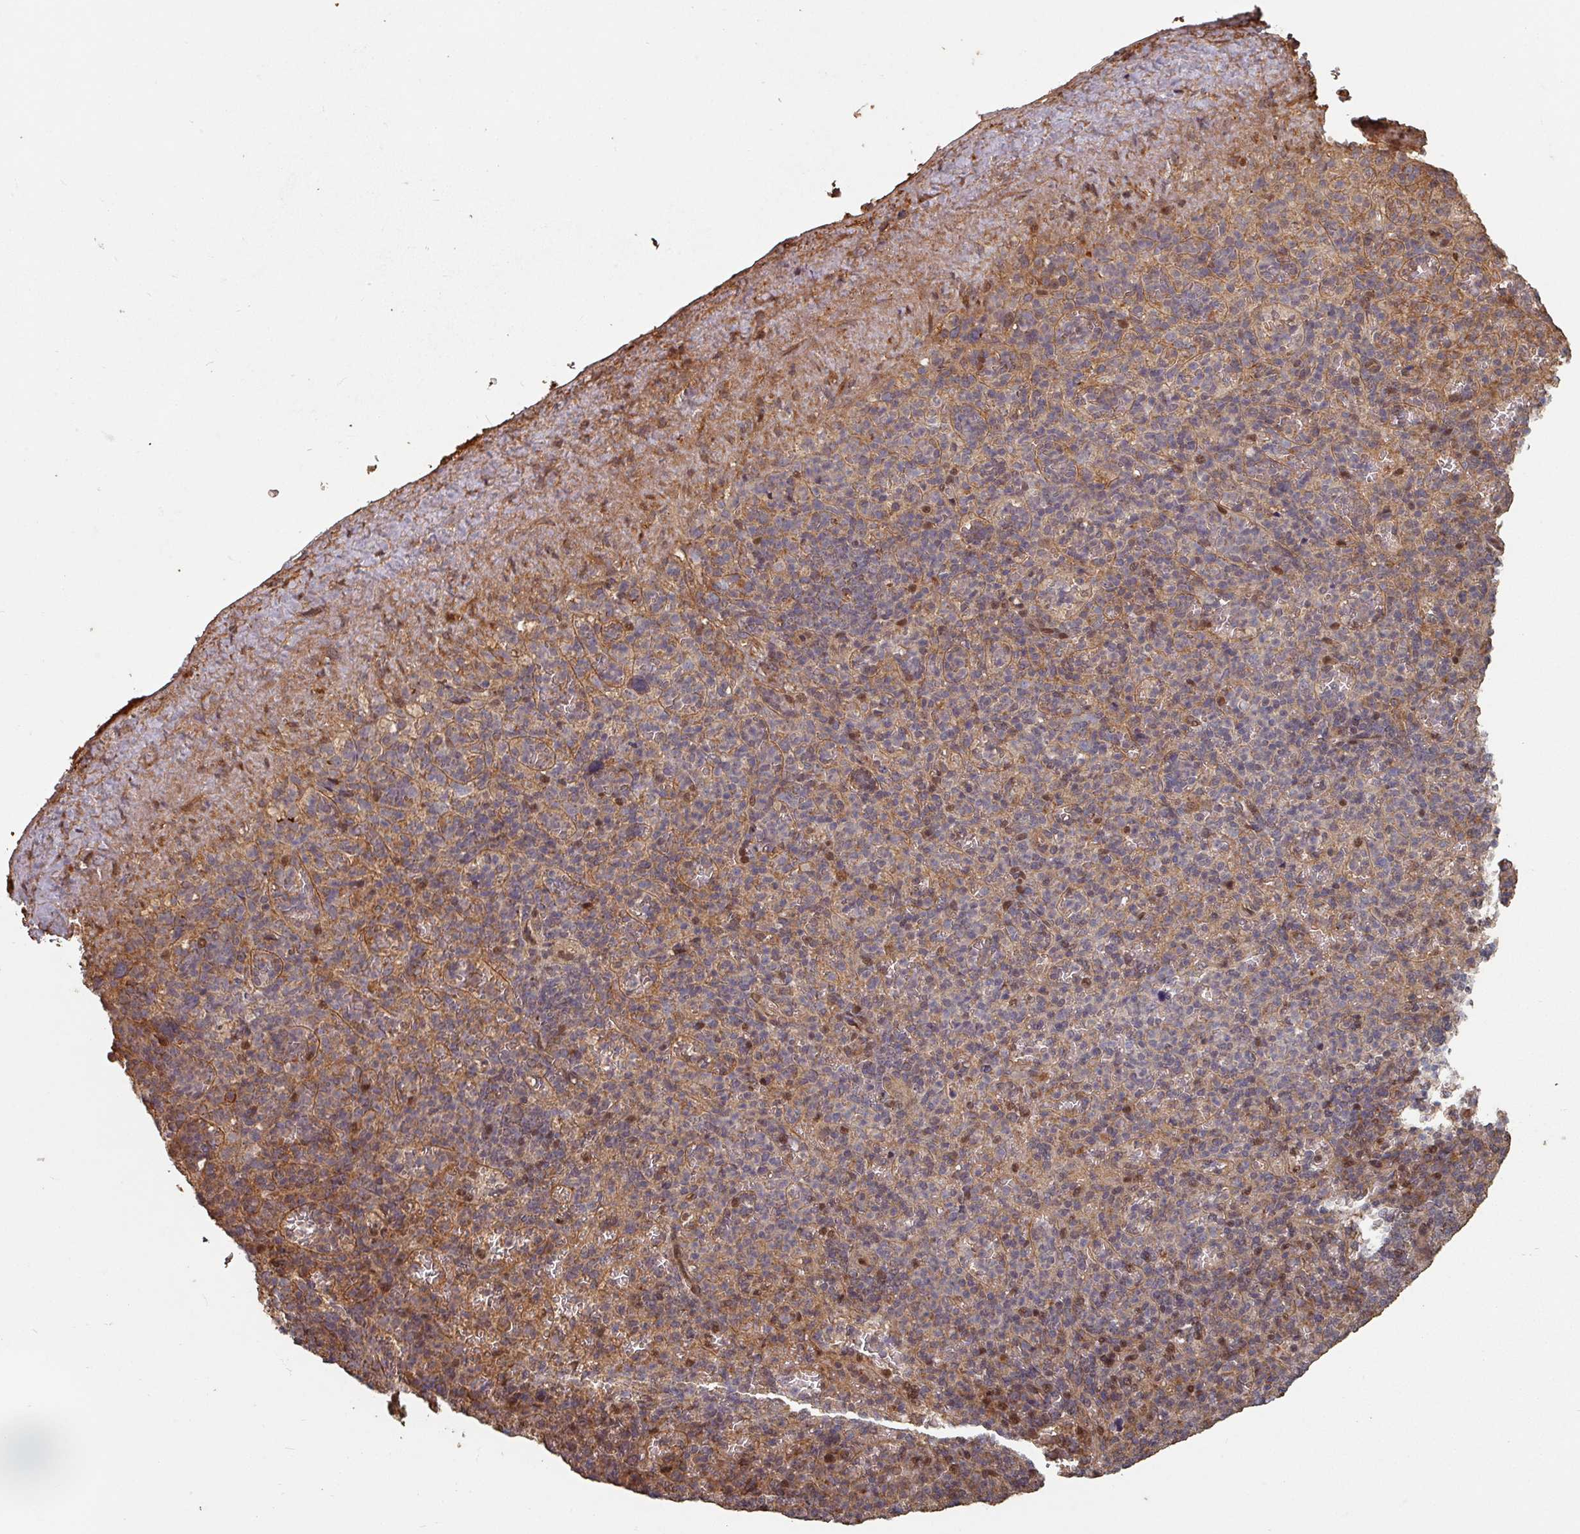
{"staining": {"intensity": "moderate", "quantity": "<25%", "location": "cytoplasmic/membranous,nuclear"}, "tissue": "spleen", "cell_type": "Cells in red pulp", "image_type": "normal", "snomed": [{"axis": "morphology", "description": "Normal tissue, NOS"}, {"axis": "topography", "description": "Spleen"}], "caption": "A low amount of moderate cytoplasmic/membranous,nuclear expression is seen in about <25% of cells in red pulp in unremarkable spleen.", "gene": "EID1", "patient": {"sex": "female", "age": 74}}